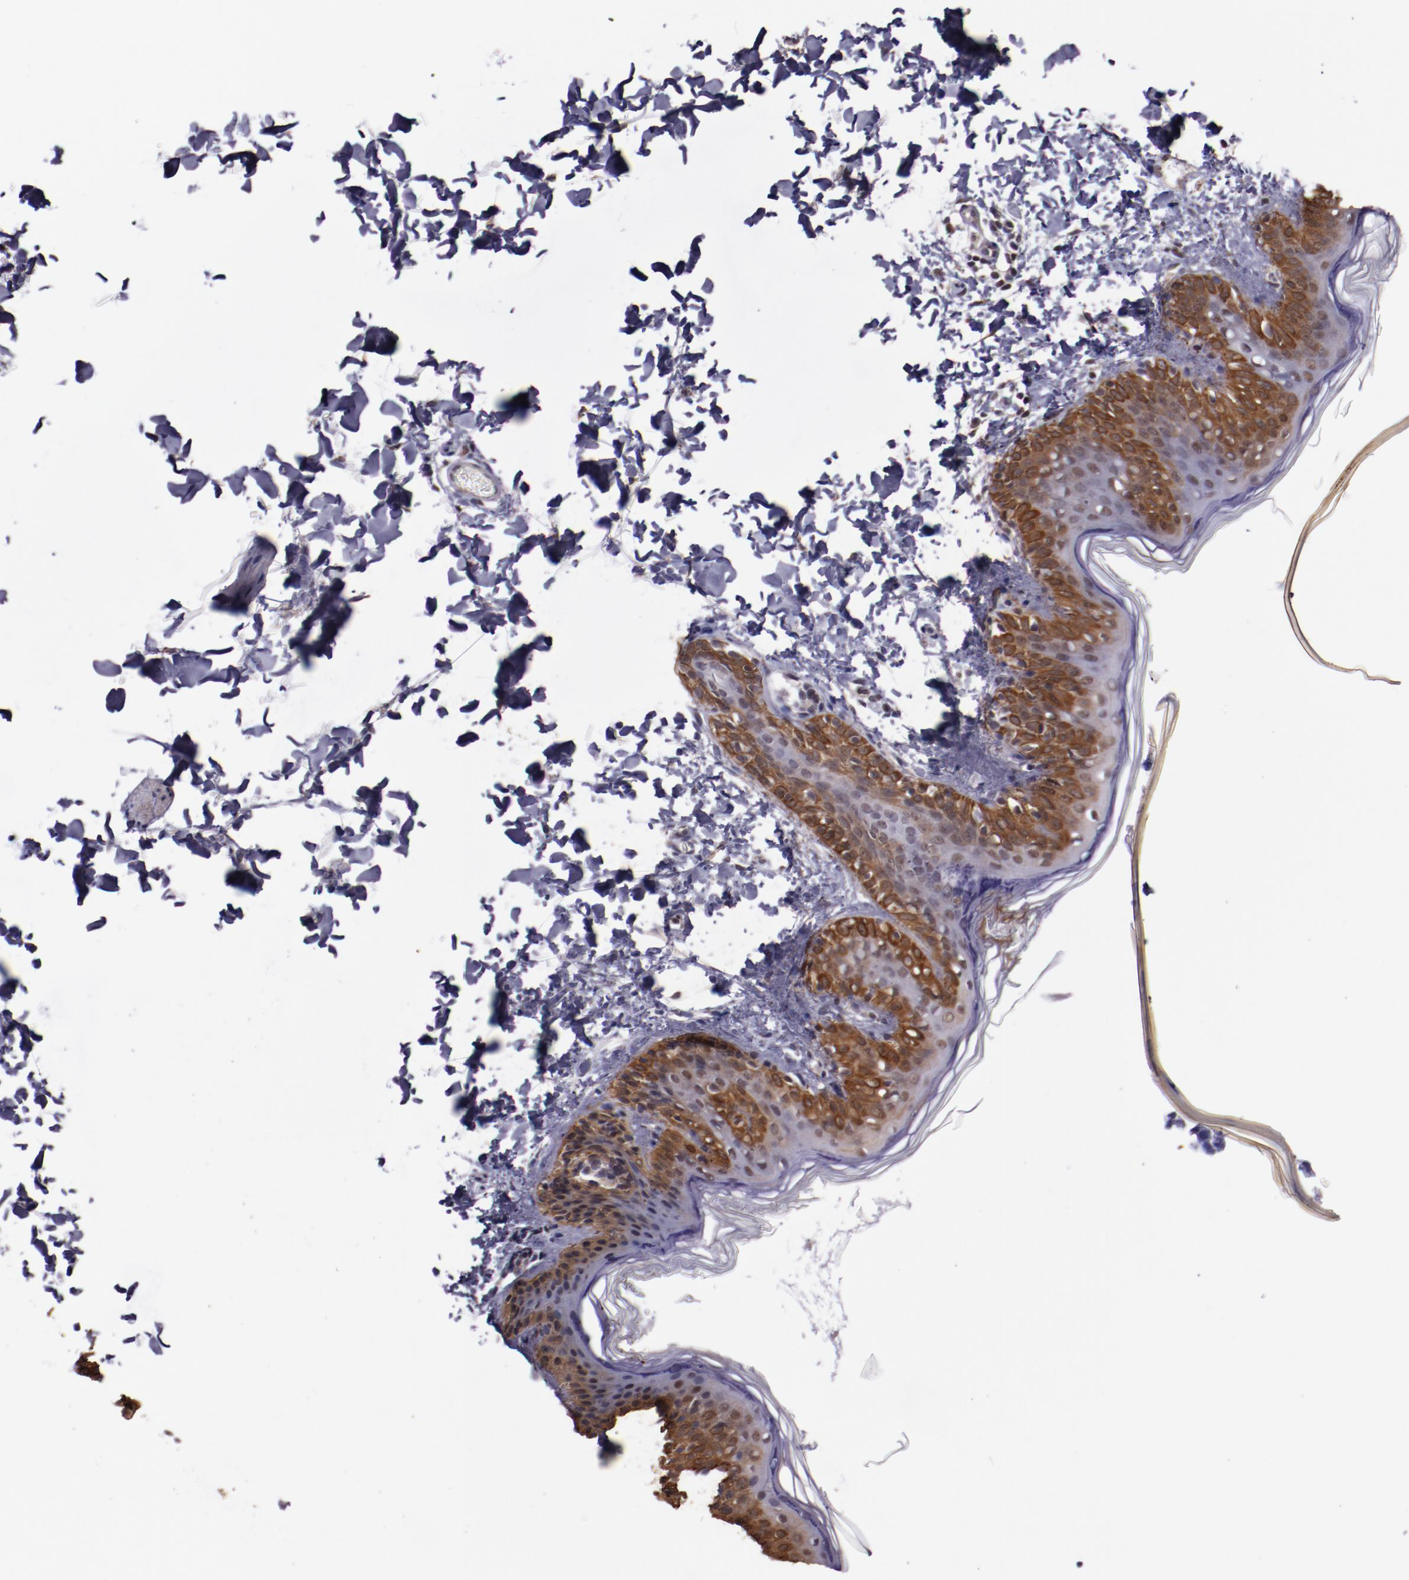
{"staining": {"intensity": "moderate", "quantity": ">75%", "location": "cytoplasmic/membranous"}, "tissue": "skin", "cell_type": "Fibroblasts", "image_type": "normal", "snomed": [{"axis": "morphology", "description": "Normal tissue, NOS"}, {"axis": "topography", "description": "Skin"}], "caption": "Immunohistochemical staining of benign human skin demonstrates medium levels of moderate cytoplasmic/membranous staining in approximately >75% of fibroblasts.", "gene": "ELF1", "patient": {"sex": "female", "age": 4}}